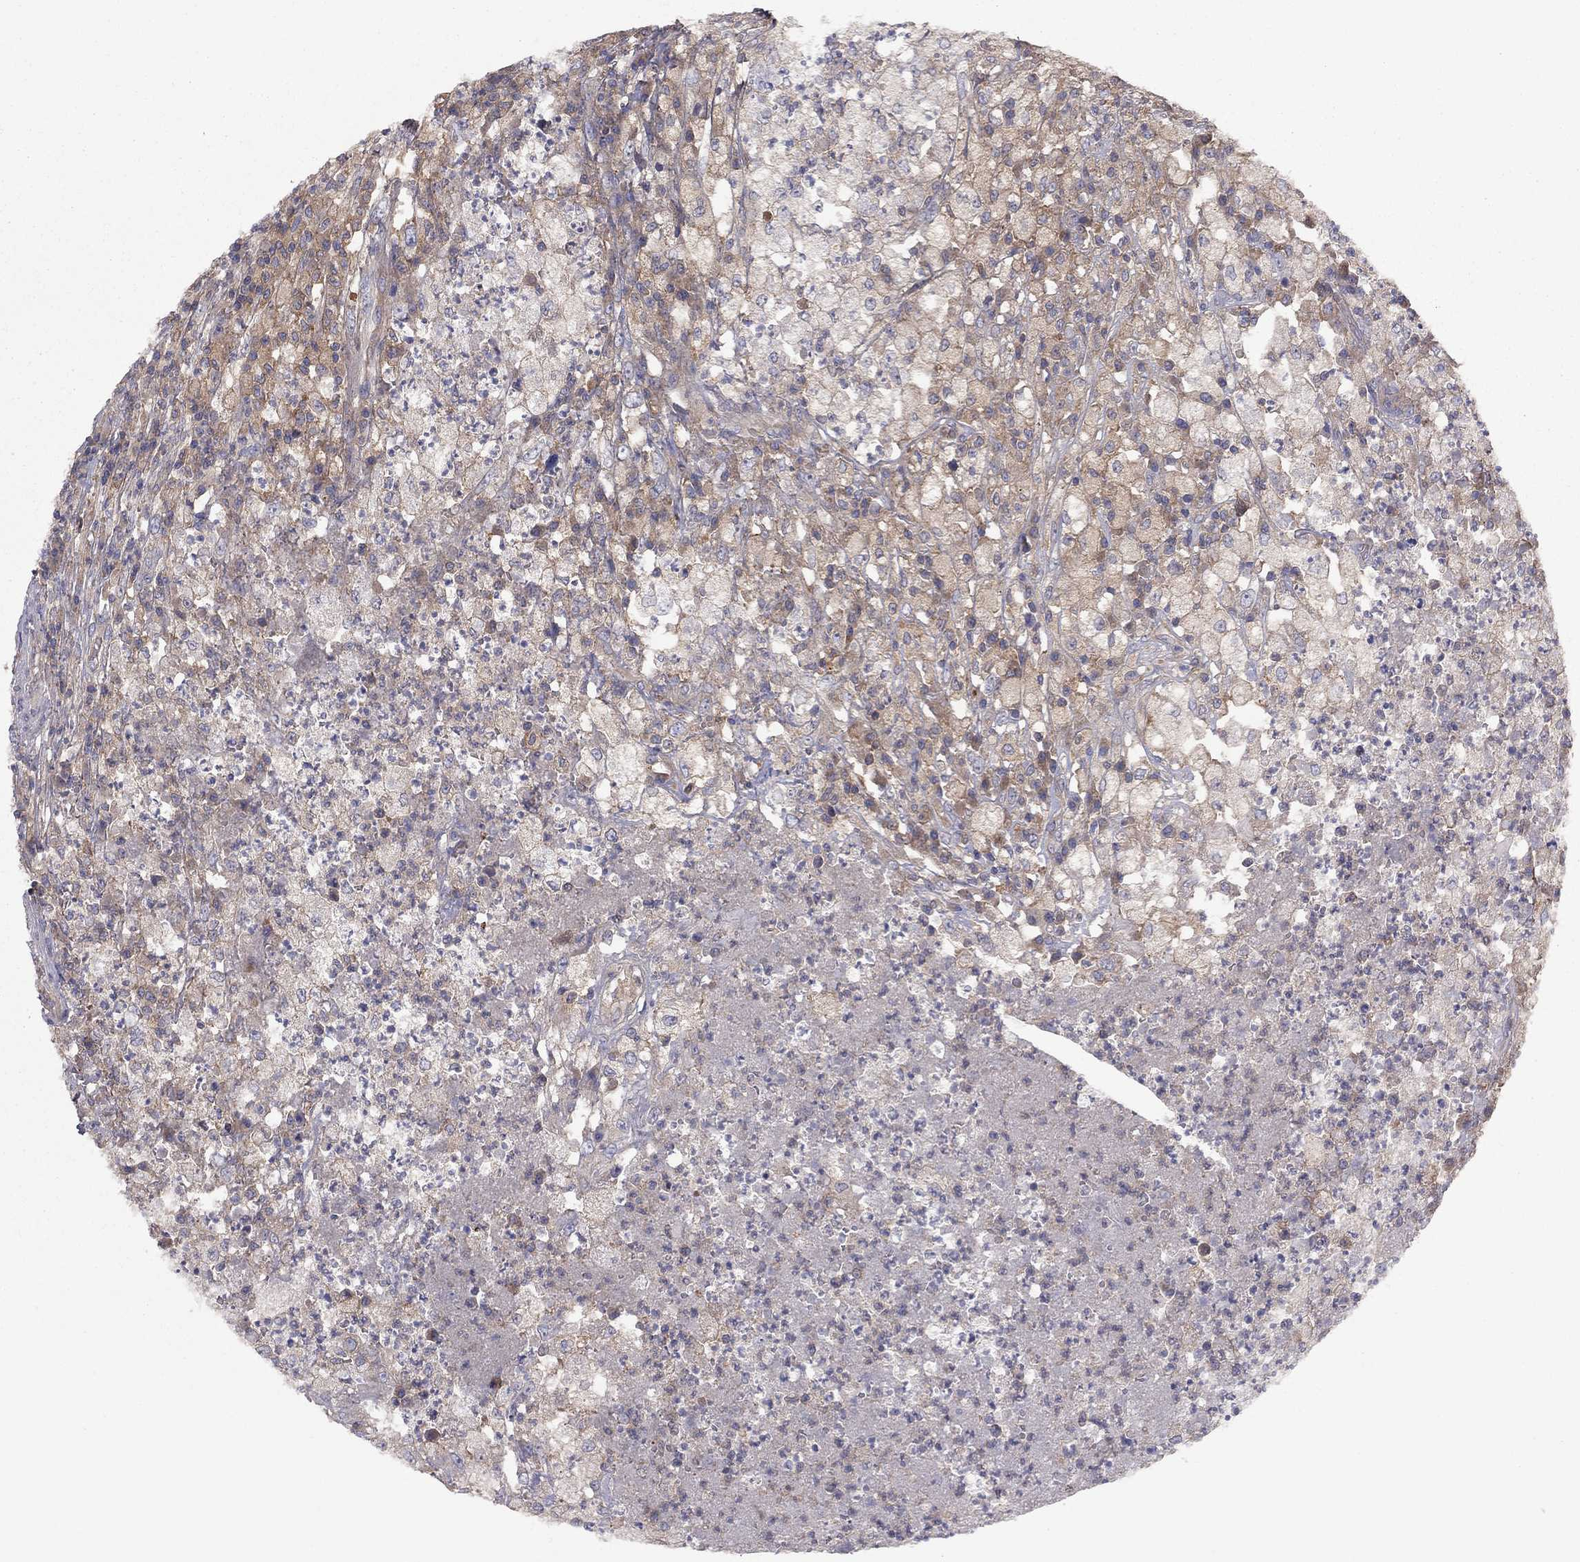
{"staining": {"intensity": "weak", "quantity": "25%-75%", "location": "cytoplasmic/membranous"}, "tissue": "testis cancer", "cell_type": "Tumor cells", "image_type": "cancer", "snomed": [{"axis": "morphology", "description": "Necrosis, NOS"}, {"axis": "morphology", "description": "Carcinoma, Embryonal, NOS"}, {"axis": "topography", "description": "Testis"}], "caption": "DAB (3,3'-diaminobenzidine) immunohistochemical staining of human testis cancer (embryonal carcinoma) exhibits weak cytoplasmic/membranous protein expression in approximately 25%-75% of tumor cells.", "gene": "RNF123", "patient": {"sex": "male", "age": 19}}